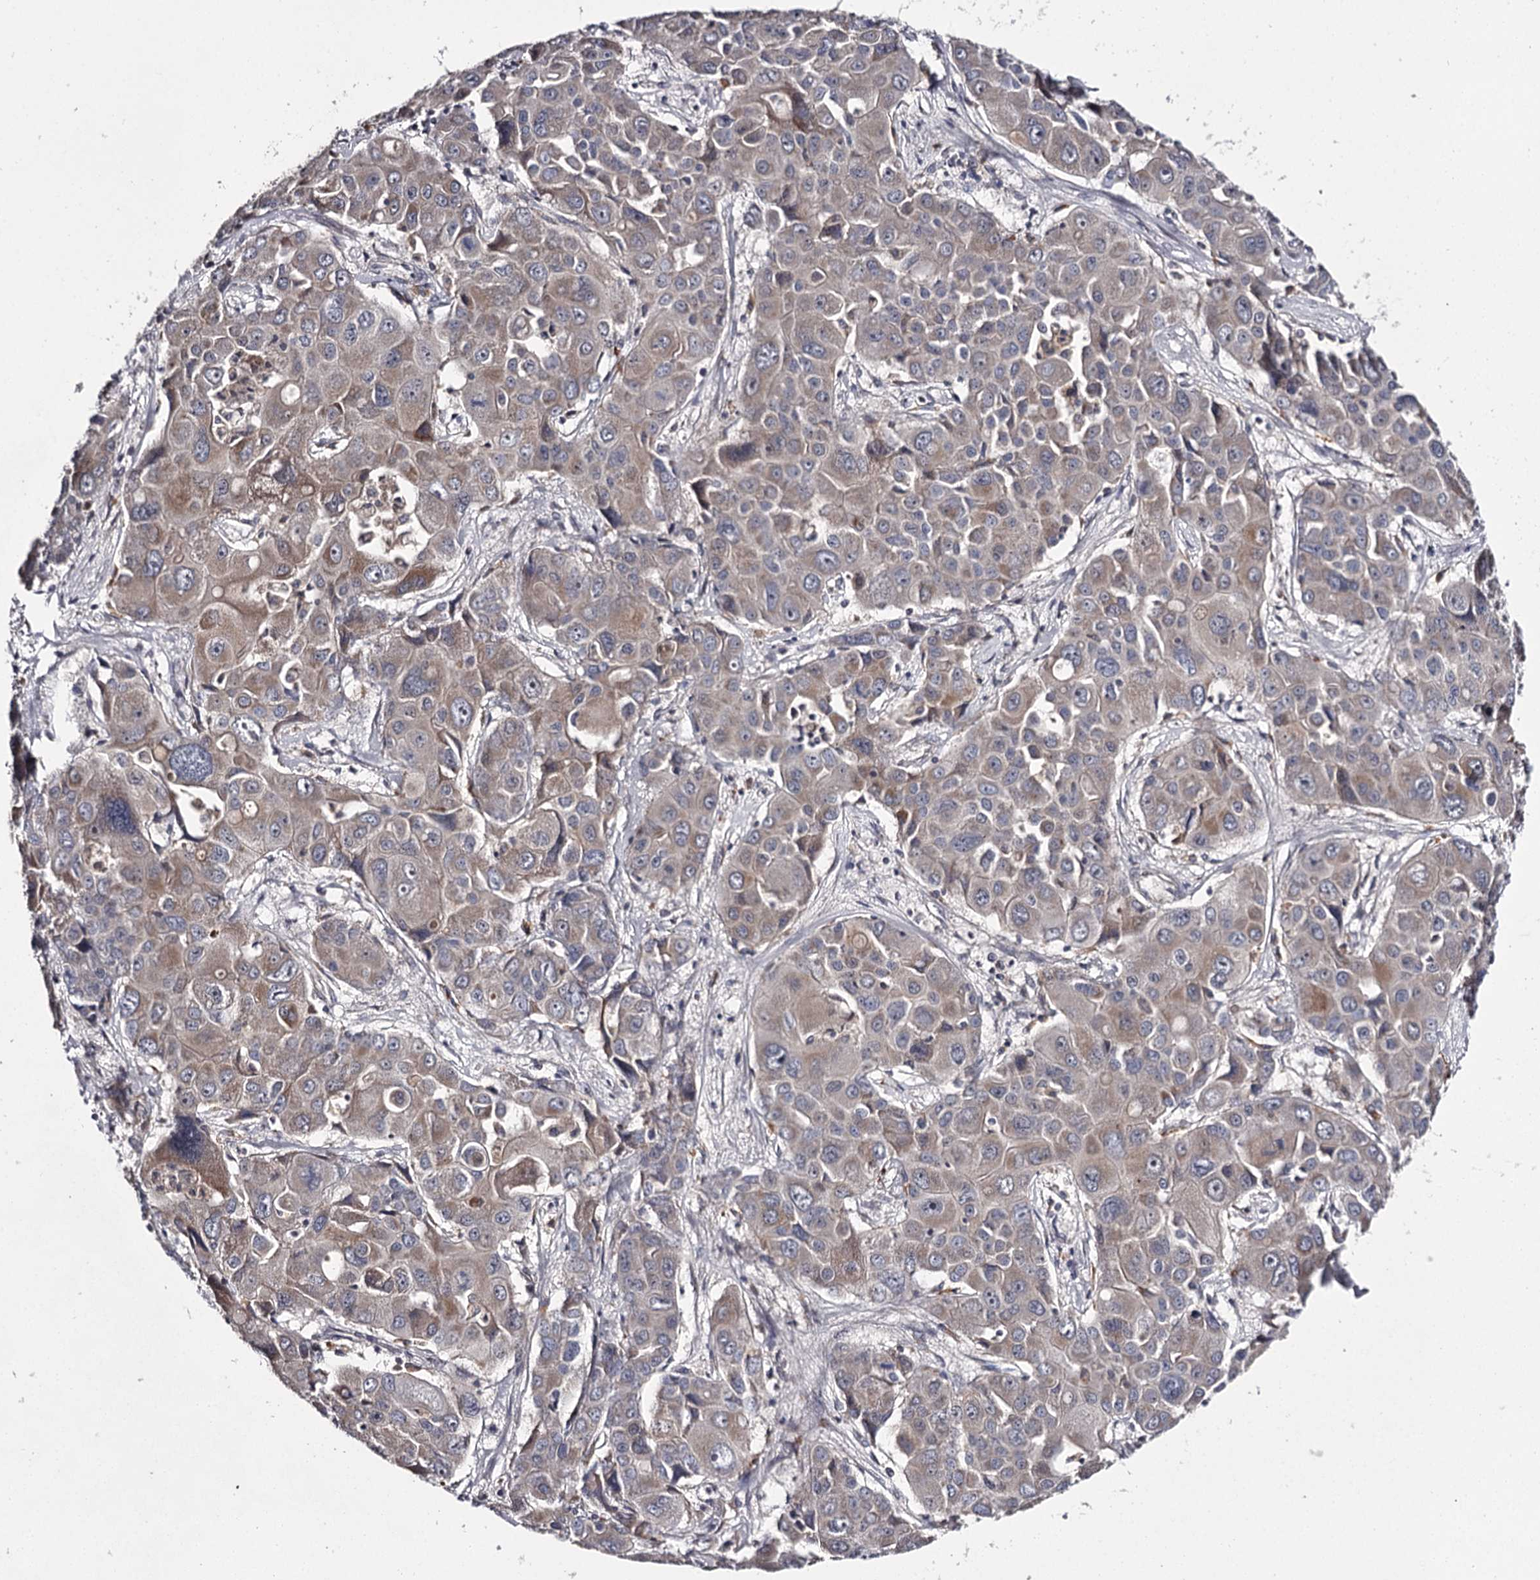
{"staining": {"intensity": "weak", "quantity": "25%-75%", "location": "cytoplasmic/membranous"}, "tissue": "liver cancer", "cell_type": "Tumor cells", "image_type": "cancer", "snomed": [{"axis": "morphology", "description": "Cholangiocarcinoma"}, {"axis": "topography", "description": "Liver"}], "caption": "Liver cholangiocarcinoma stained for a protein exhibits weak cytoplasmic/membranous positivity in tumor cells. (IHC, brightfield microscopy, high magnification).", "gene": "RASSF6", "patient": {"sex": "male", "age": 67}}